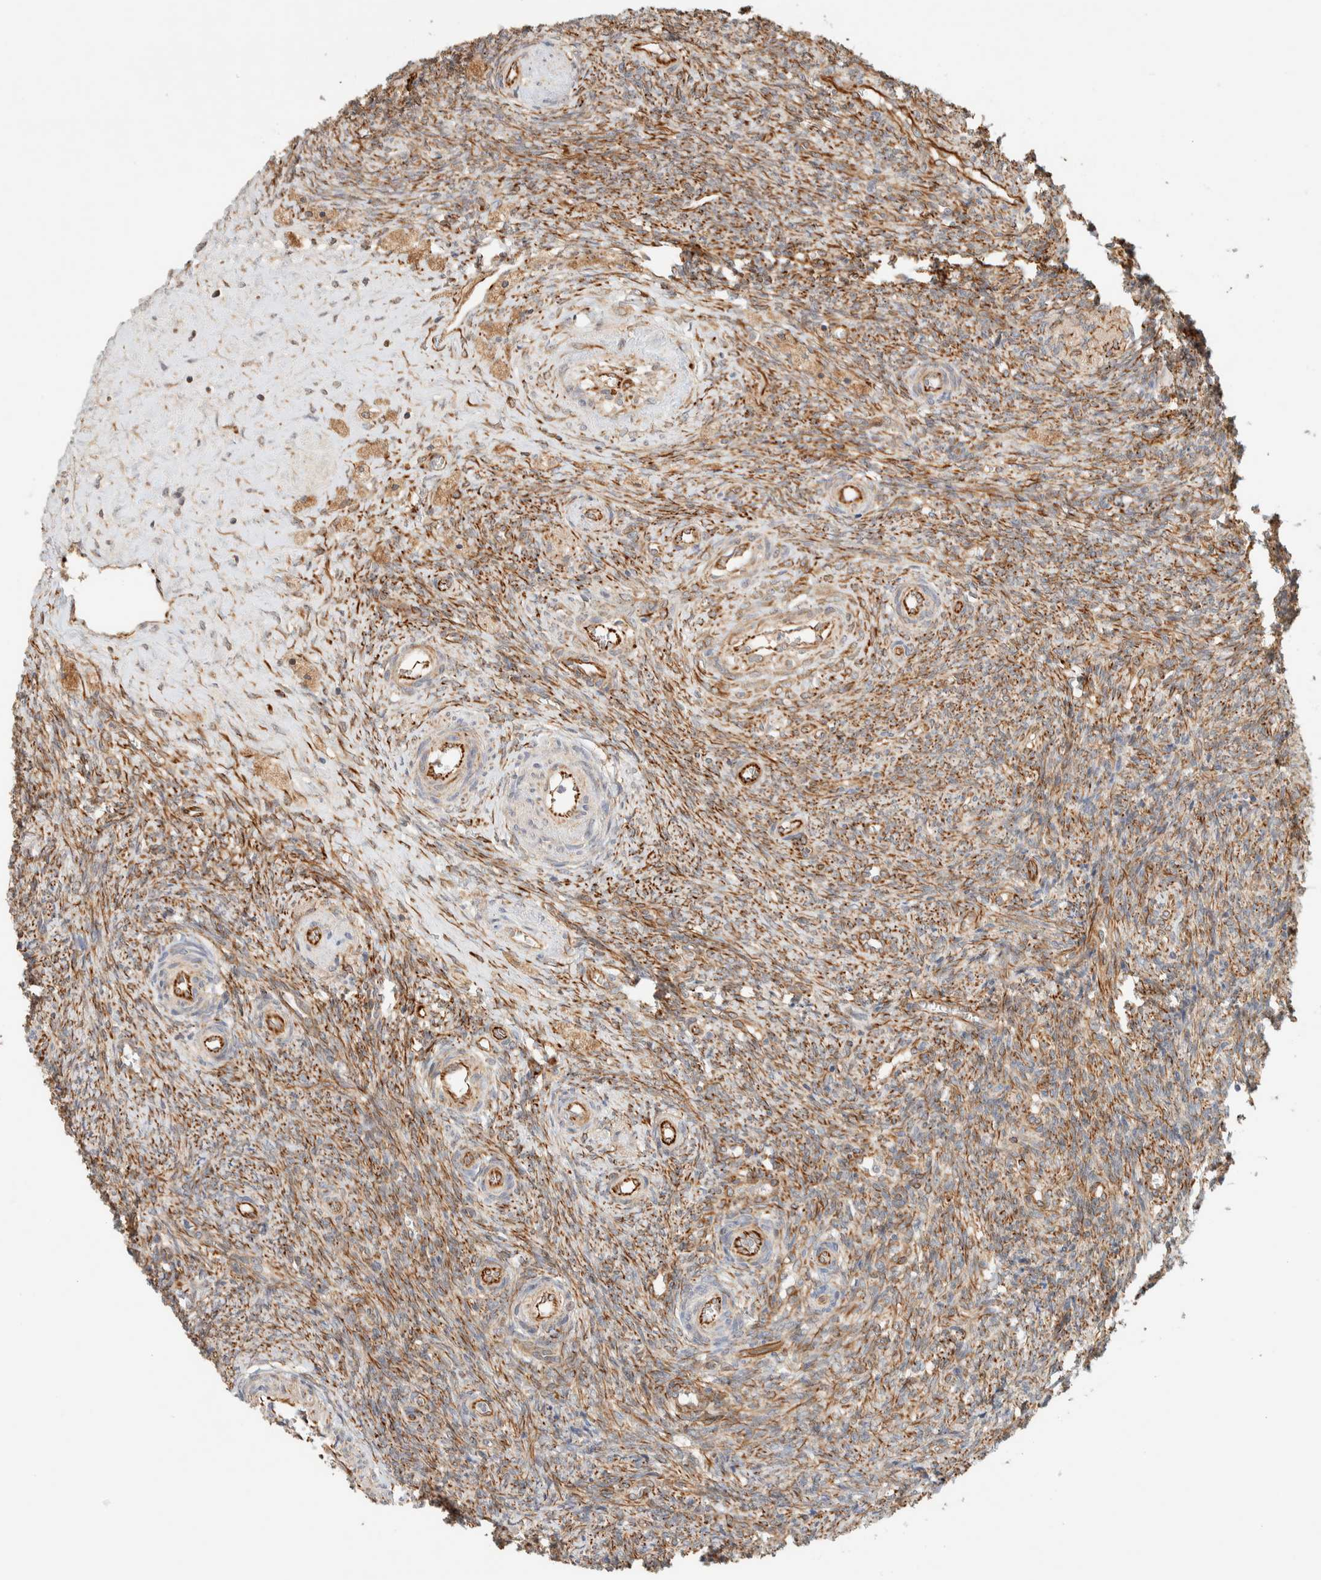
{"staining": {"intensity": "moderate", "quantity": ">75%", "location": "cytoplasmic/membranous"}, "tissue": "ovary", "cell_type": "Follicle cells", "image_type": "normal", "snomed": [{"axis": "morphology", "description": "Normal tissue, NOS"}, {"axis": "topography", "description": "Ovary"}], "caption": "Immunohistochemistry photomicrograph of unremarkable ovary: ovary stained using IHC displays medium levels of moderate protein expression localized specifically in the cytoplasmic/membranous of follicle cells, appearing as a cytoplasmic/membranous brown color.", "gene": "FAT1", "patient": {"sex": "female", "age": 41}}